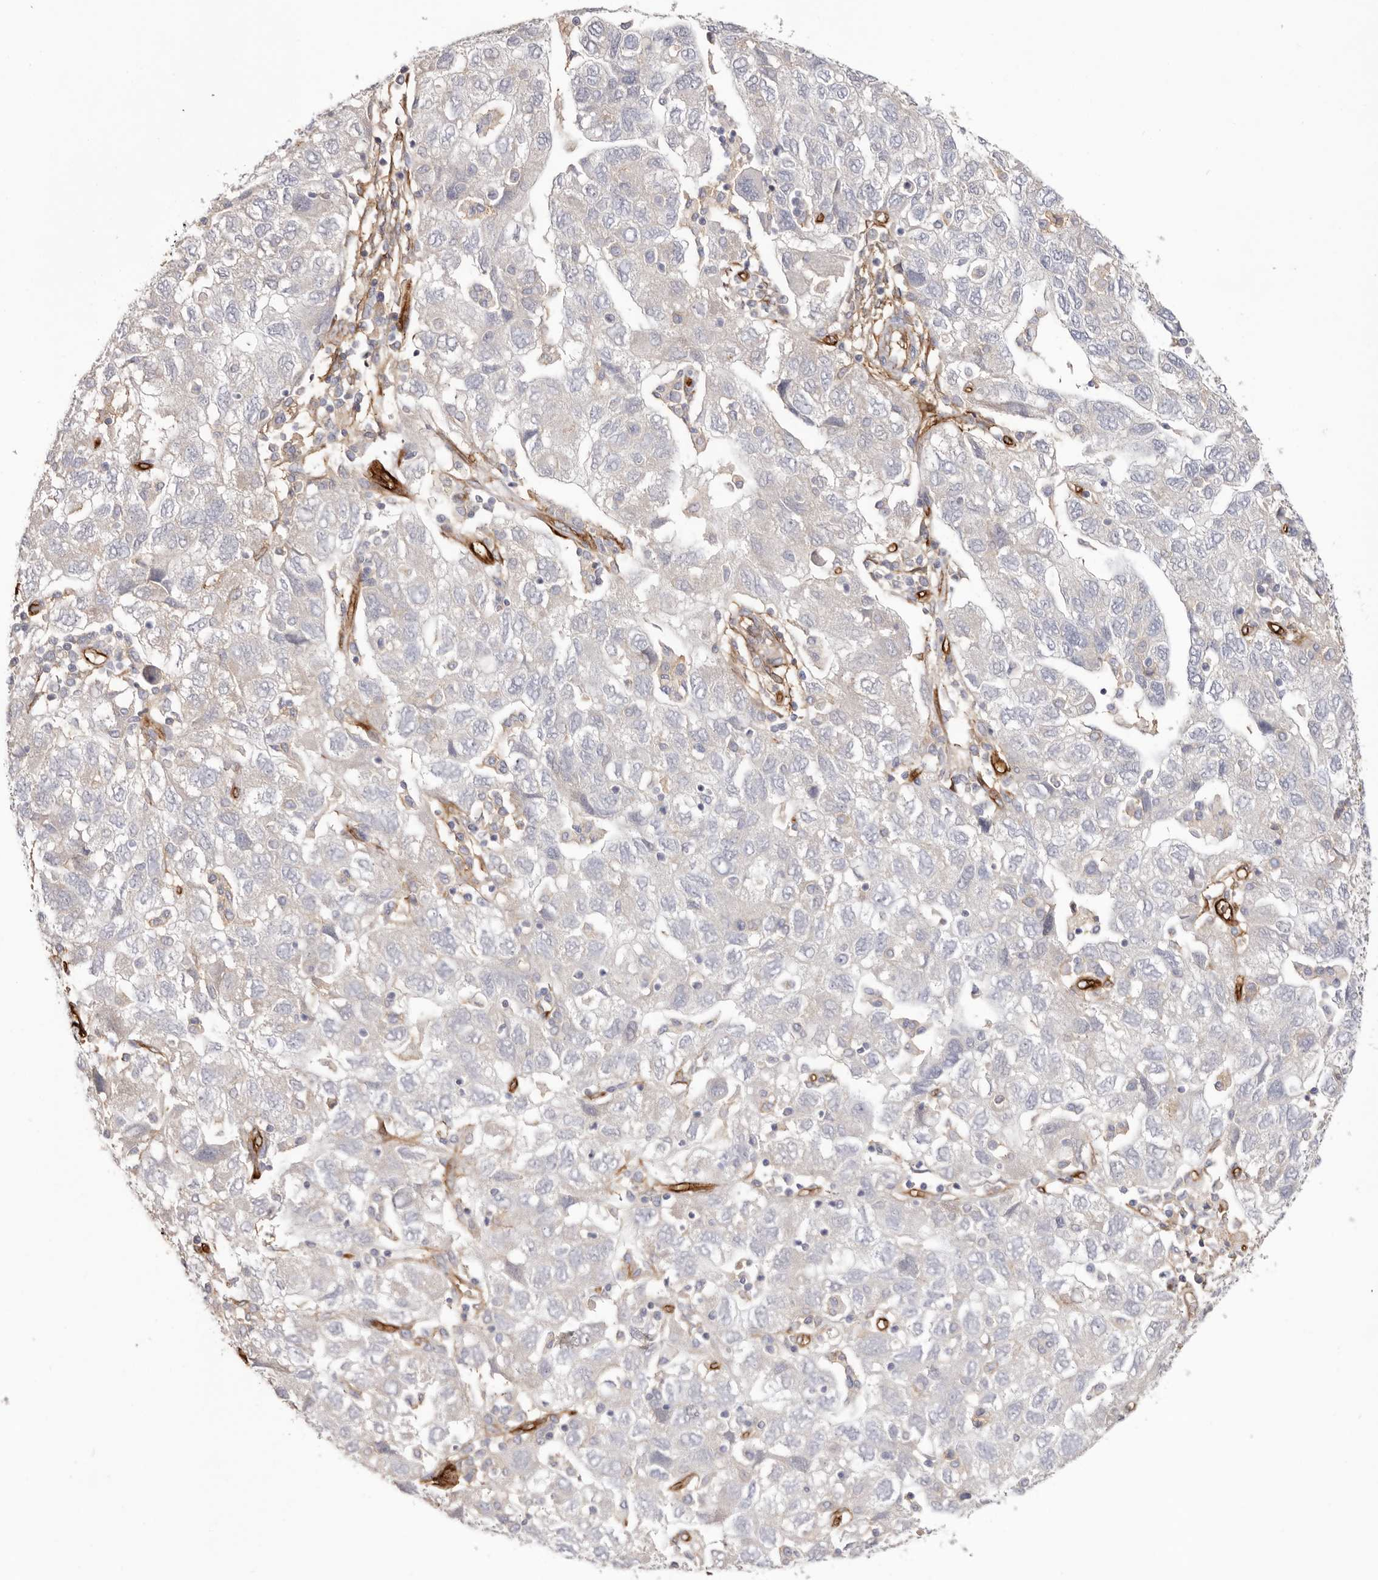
{"staining": {"intensity": "negative", "quantity": "none", "location": "none"}, "tissue": "ovarian cancer", "cell_type": "Tumor cells", "image_type": "cancer", "snomed": [{"axis": "morphology", "description": "Carcinoma, NOS"}, {"axis": "morphology", "description": "Cystadenocarcinoma, serous, NOS"}, {"axis": "topography", "description": "Ovary"}], "caption": "An IHC image of ovarian serous cystadenocarcinoma is shown. There is no staining in tumor cells of ovarian serous cystadenocarcinoma. (Immunohistochemistry (ihc), brightfield microscopy, high magnification).", "gene": "LRRC66", "patient": {"sex": "female", "age": 69}}